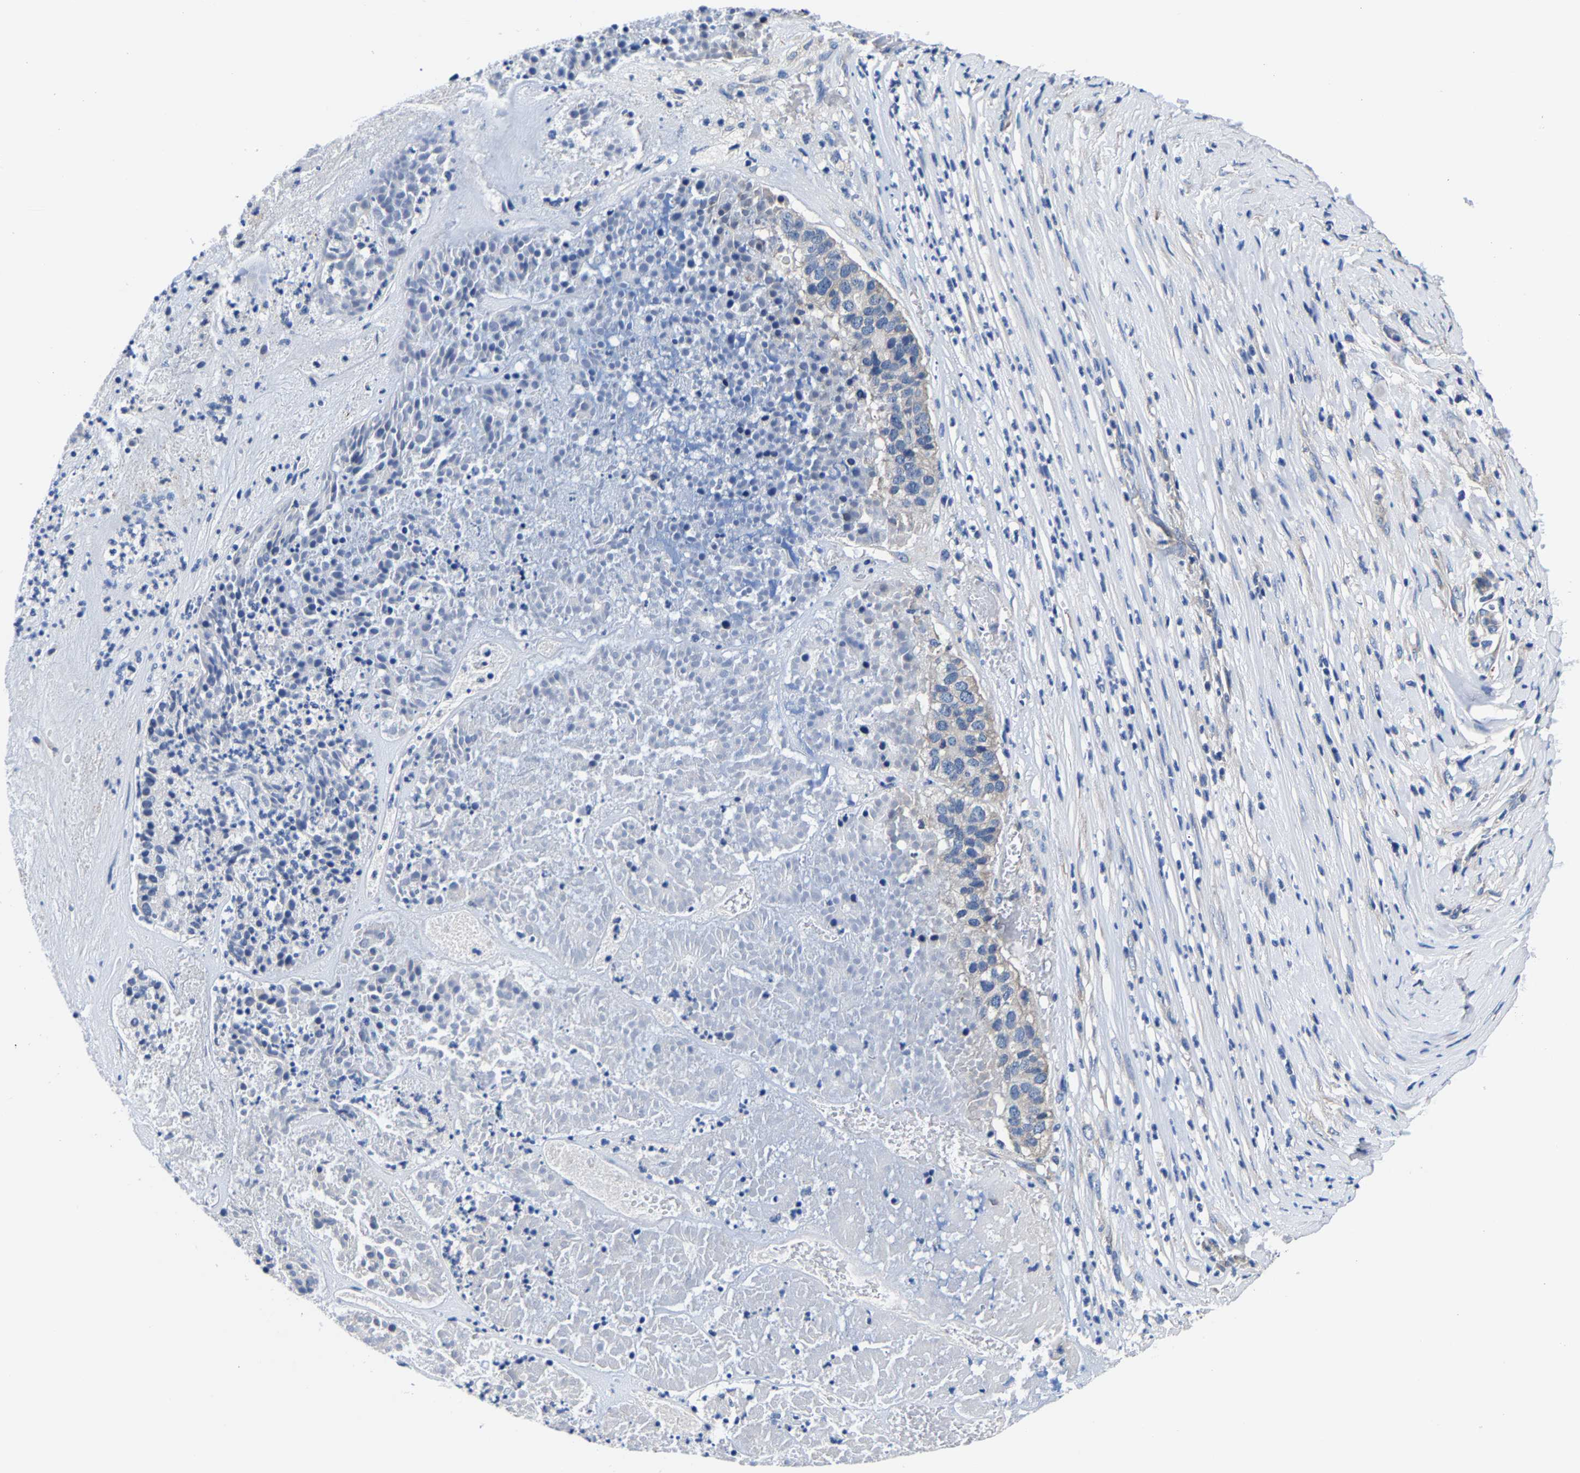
{"staining": {"intensity": "negative", "quantity": "none", "location": "none"}, "tissue": "pancreatic cancer", "cell_type": "Tumor cells", "image_type": "cancer", "snomed": [{"axis": "morphology", "description": "Adenocarcinoma, NOS"}, {"axis": "topography", "description": "Pancreas"}], "caption": "The immunohistochemistry image has no significant staining in tumor cells of adenocarcinoma (pancreatic) tissue.", "gene": "SRPK2", "patient": {"sex": "male", "age": 50}}